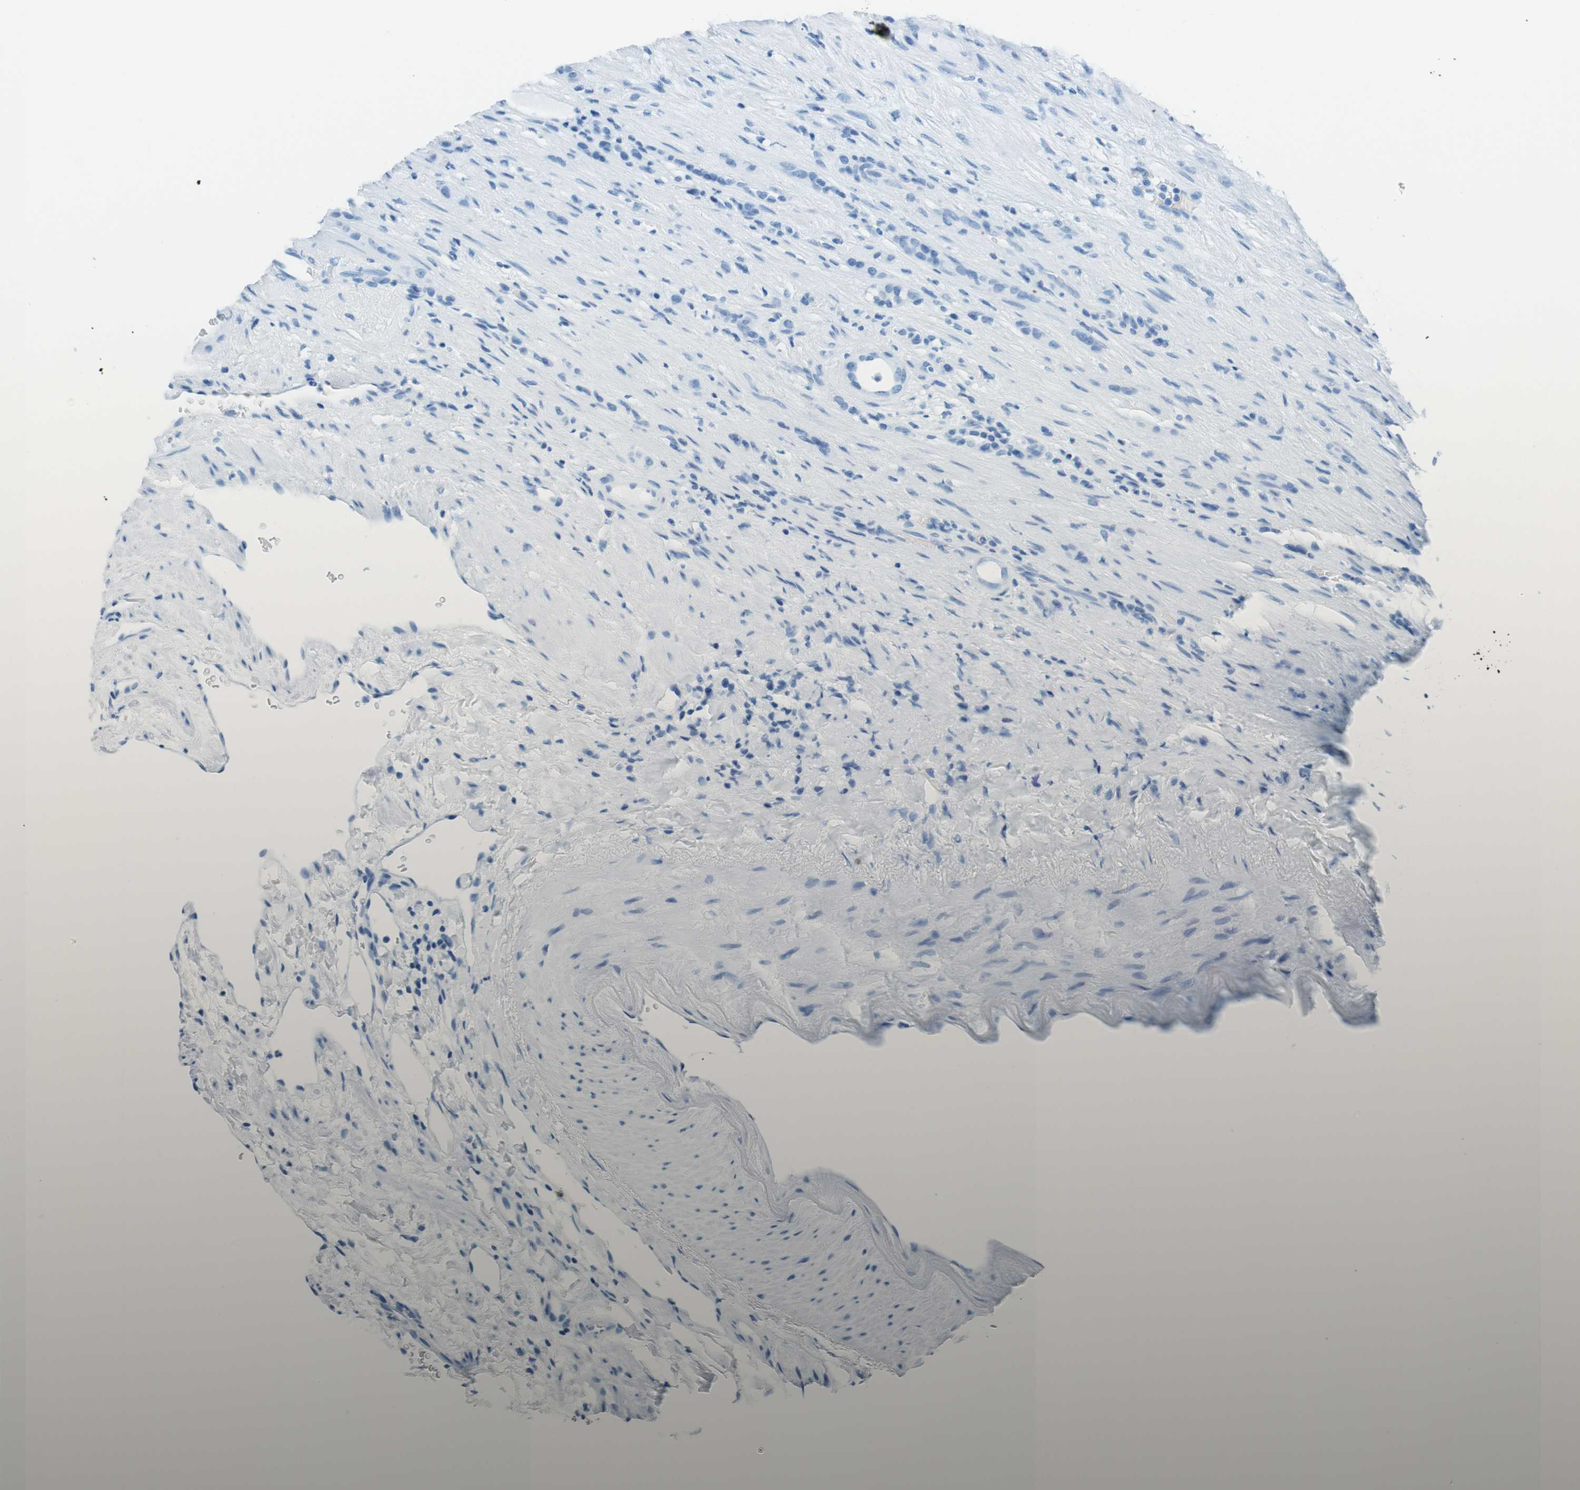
{"staining": {"intensity": "negative", "quantity": "none", "location": "none"}, "tissue": "renal cancer", "cell_type": "Tumor cells", "image_type": "cancer", "snomed": [{"axis": "morphology", "description": "Adenocarcinoma, NOS"}, {"axis": "topography", "description": "Kidney"}], "caption": "Immunohistochemistry (IHC) image of neoplastic tissue: adenocarcinoma (renal) stained with DAB shows no significant protein expression in tumor cells.", "gene": "HEXIM1", "patient": {"sex": "male", "age": 63}}